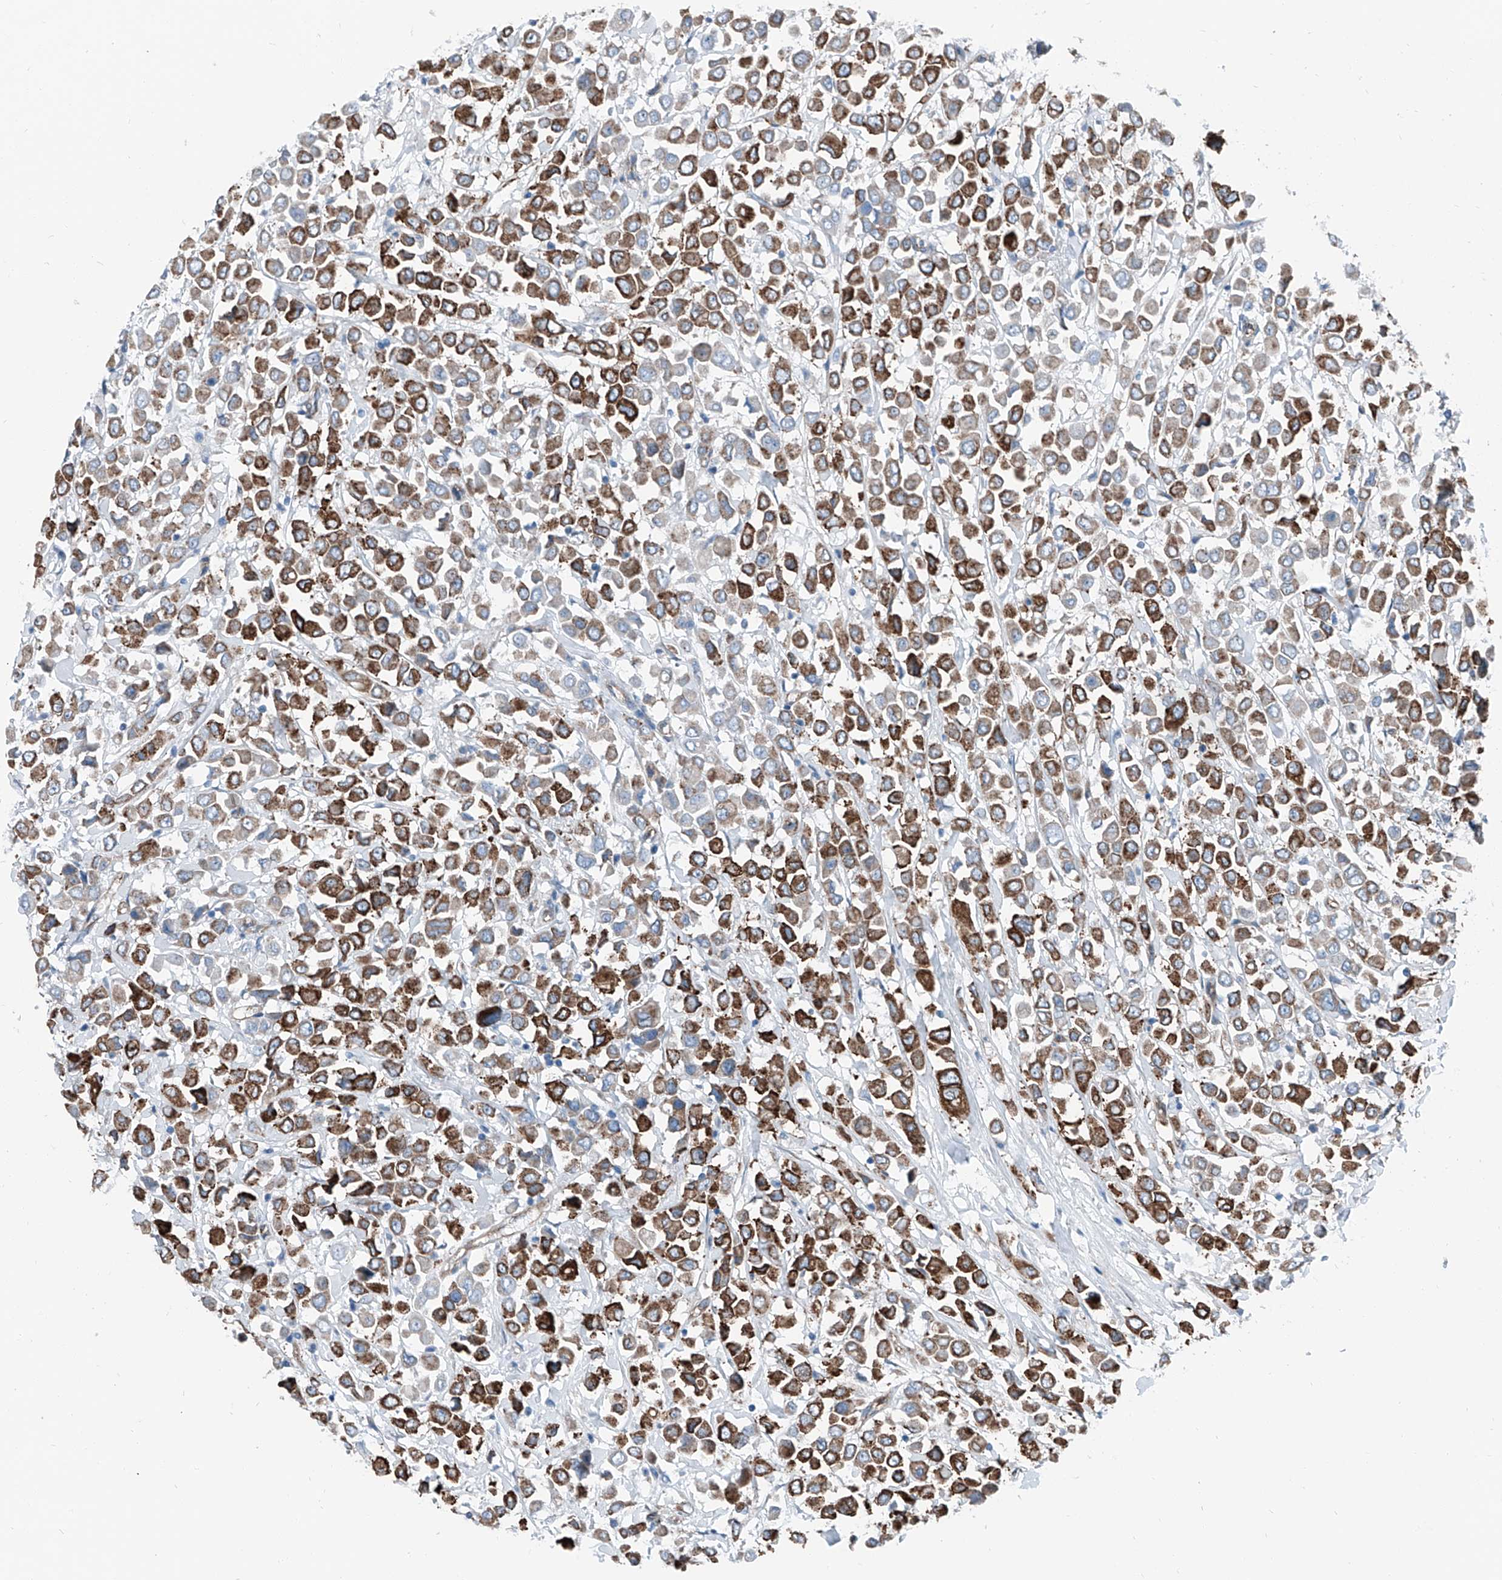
{"staining": {"intensity": "strong", "quantity": ">75%", "location": "cytoplasmic/membranous"}, "tissue": "breast cancer", "cell_type": "Tumor cells", "image_type": "cancer", "snomed": [{"axis": "morphology", "description": "Duct carcinoma"}, {"axis": "topography", "description": "Breast"}], "caption": "Breast cancer stained for a protein shows strong cytoplasmic/membranous positivity in tumor cells.", "gene": "THEMIS2", "patient": {"sex": "female", "age": 61}}